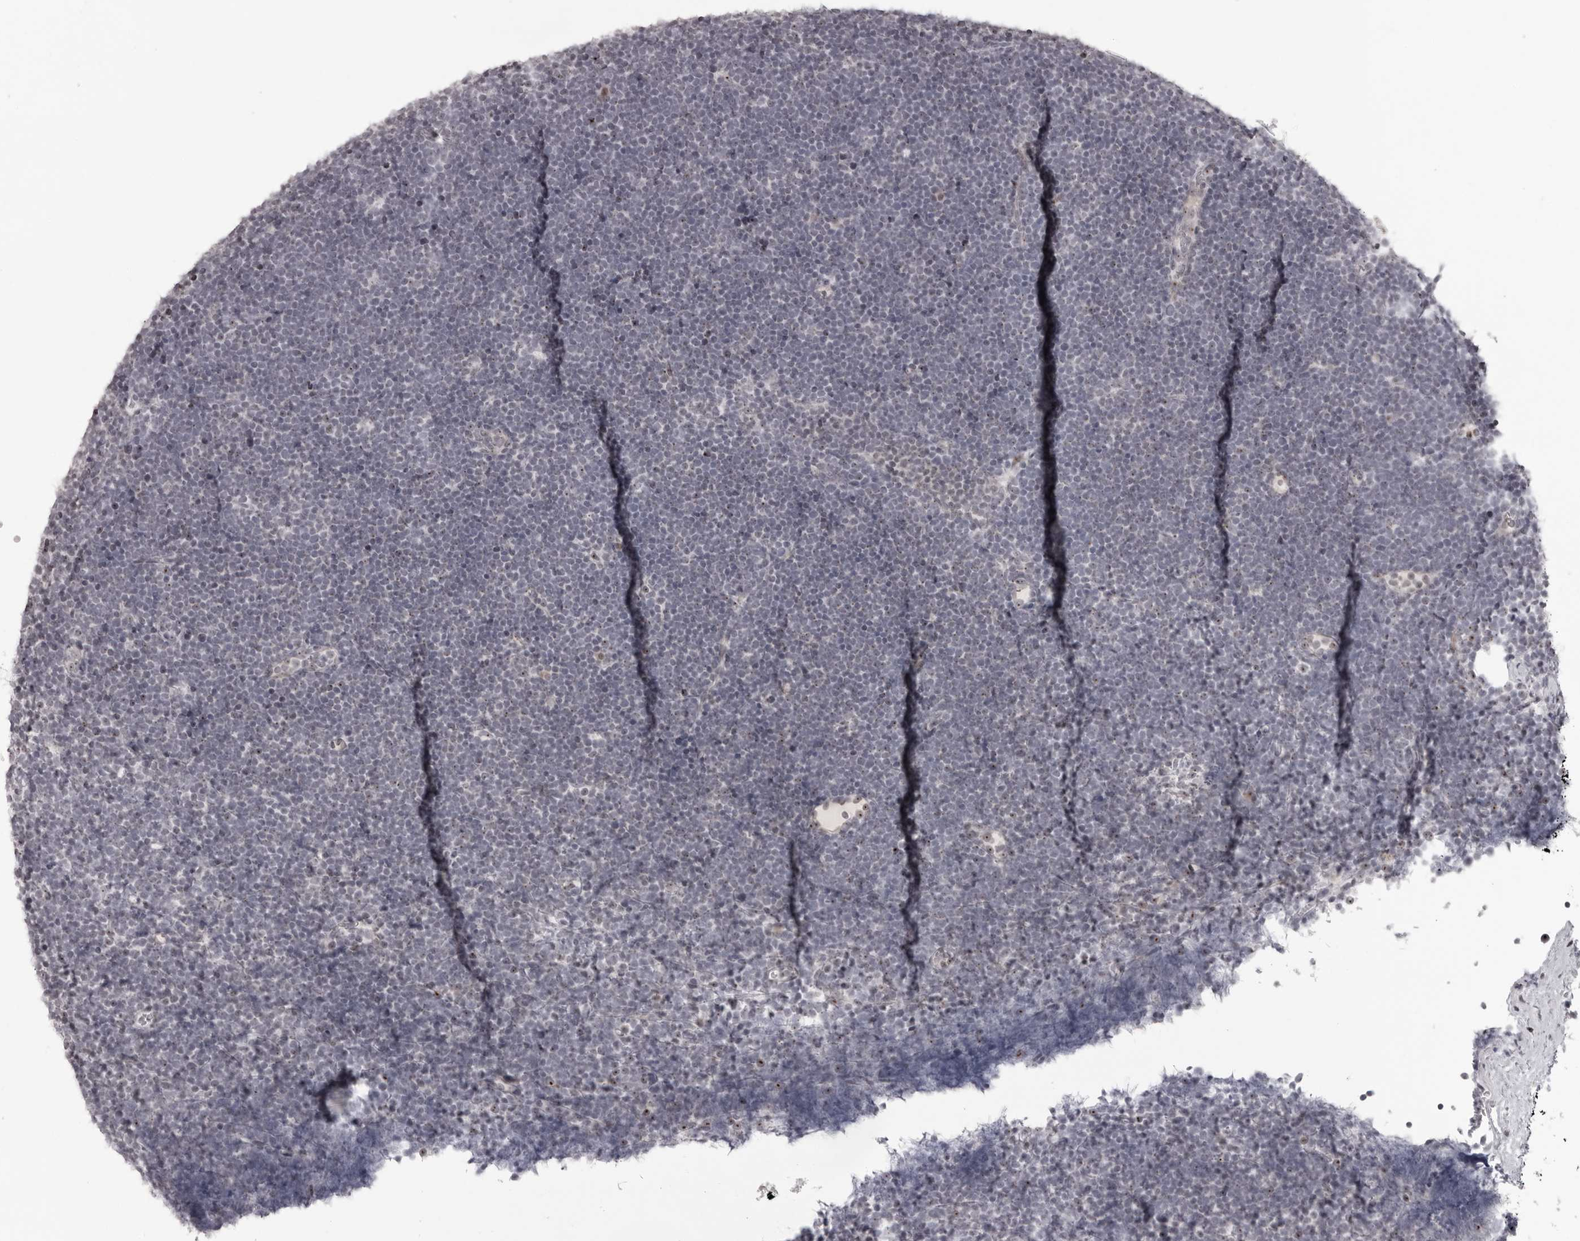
{"staining": {"intensity": "negative", "quantity": "none", "location": "none"}, "tissue": "lymphoma", "cell_type": "Tumor cells", "image_type": "cancer", "snomed": [{"axis": "morphology", "description": "Malignant lymphoma, non-Hodgkin's type, High grade"}, {"axis": "topography", "description": "Lymph node"}], "caption": "There is no significant positivity in tumor cells of malignant lymphoma, non-Hodgkin's type (high-grade).", "gene": "HELZ", "patient": {"sex": "male", "age": 13}}